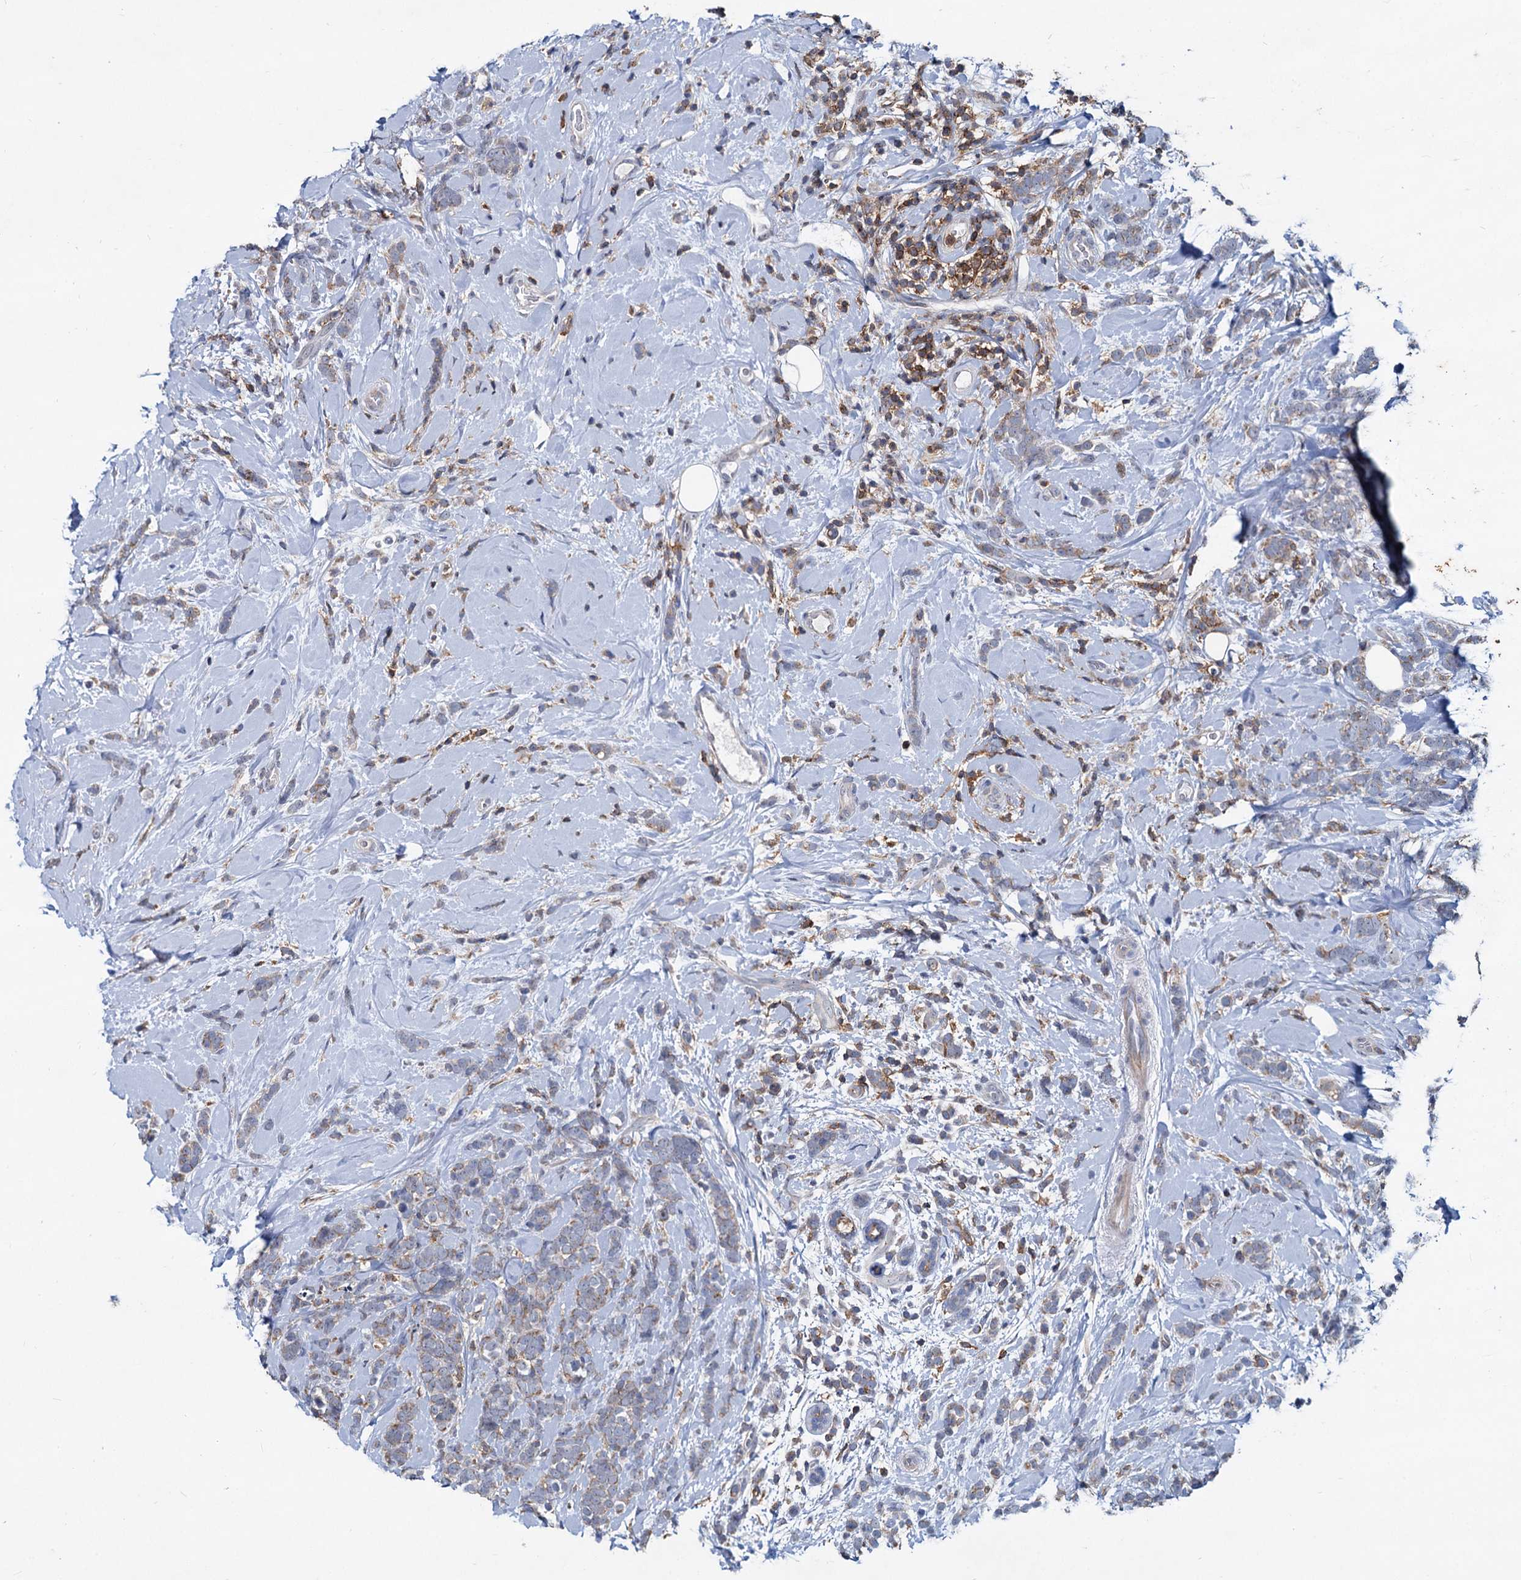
{"staining": {"intensity": "weak", "quantity": "25%-75%", "location": "cytoplasmic/membranous"}, "tissue": "breast cancer", "cell_type": "Tumor cells", "image_type": "cancer", "snomed": [{"axis": "morphology", "description": "Lobular carcinoma"}, {"axis": "topography", "description": "Breast"}], "caption": "Tumor cells display weak cytoplasmic/membranous positivity in about 25%-75% of cells in lobular carcinoma (breast).", "gene": "LRCH4", "patient": {"sex": "female", "age": 58}}